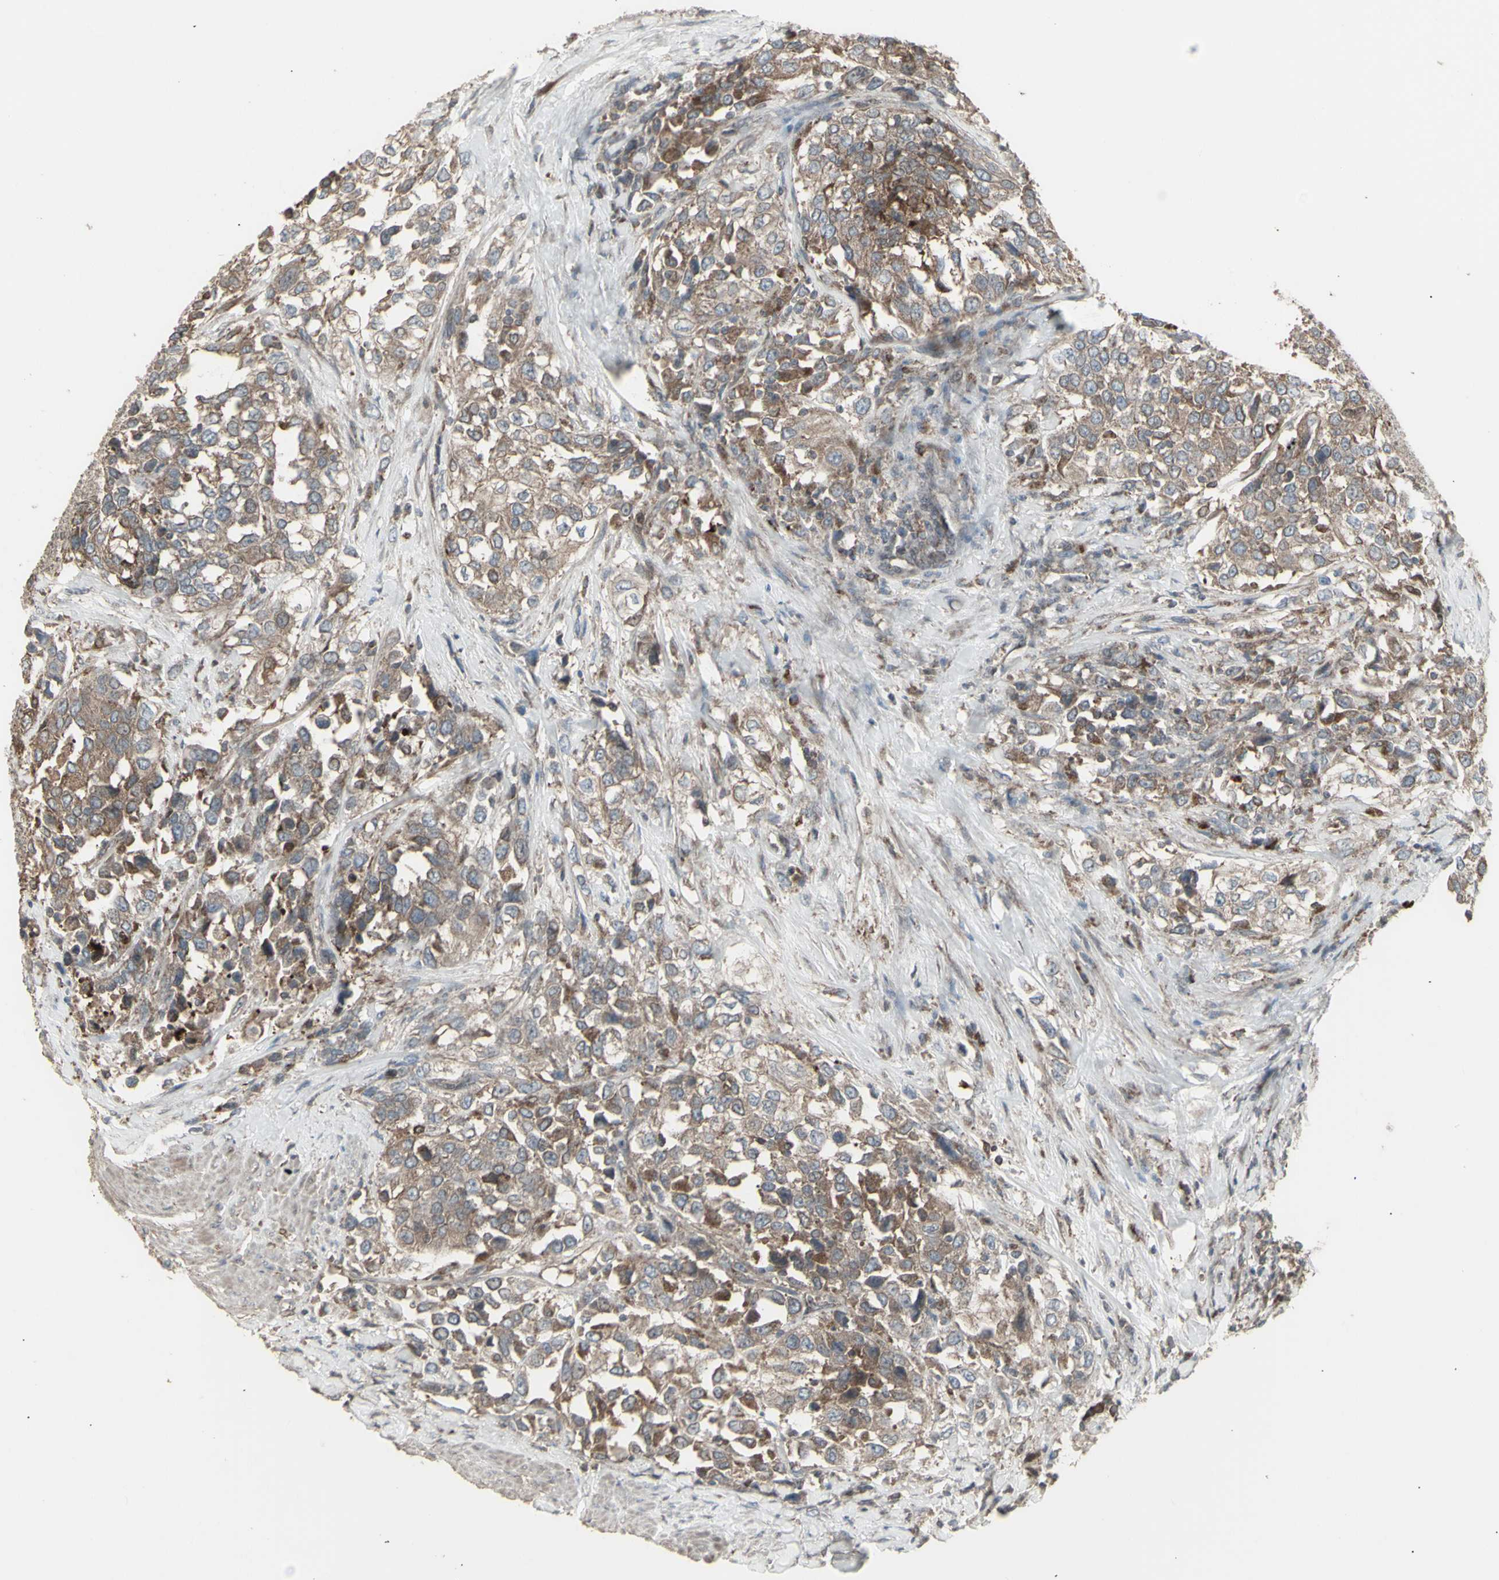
{"staining": {"intensity": "moderate", "quantity": ">75%", "location": "cytoplasmic/membranous"}, "tissue": "urothelial cancer", "cell_type": "Tumor cells", "image_type": "cancer", "snomed": [{"axis": "morphology", "description": "Urothelial carcinoma, High grade"}, {"axis": "topography", "description": "Urinary bladder"}], "caption": "This is an image of immunohistochemistry (IHC) staining of urothelial cancer, which shows moderate staining in the cytoplasmic/membranous of tumor cells.", "gene": "RNASEL", "patient": {"sex": "female", "age": 80}}